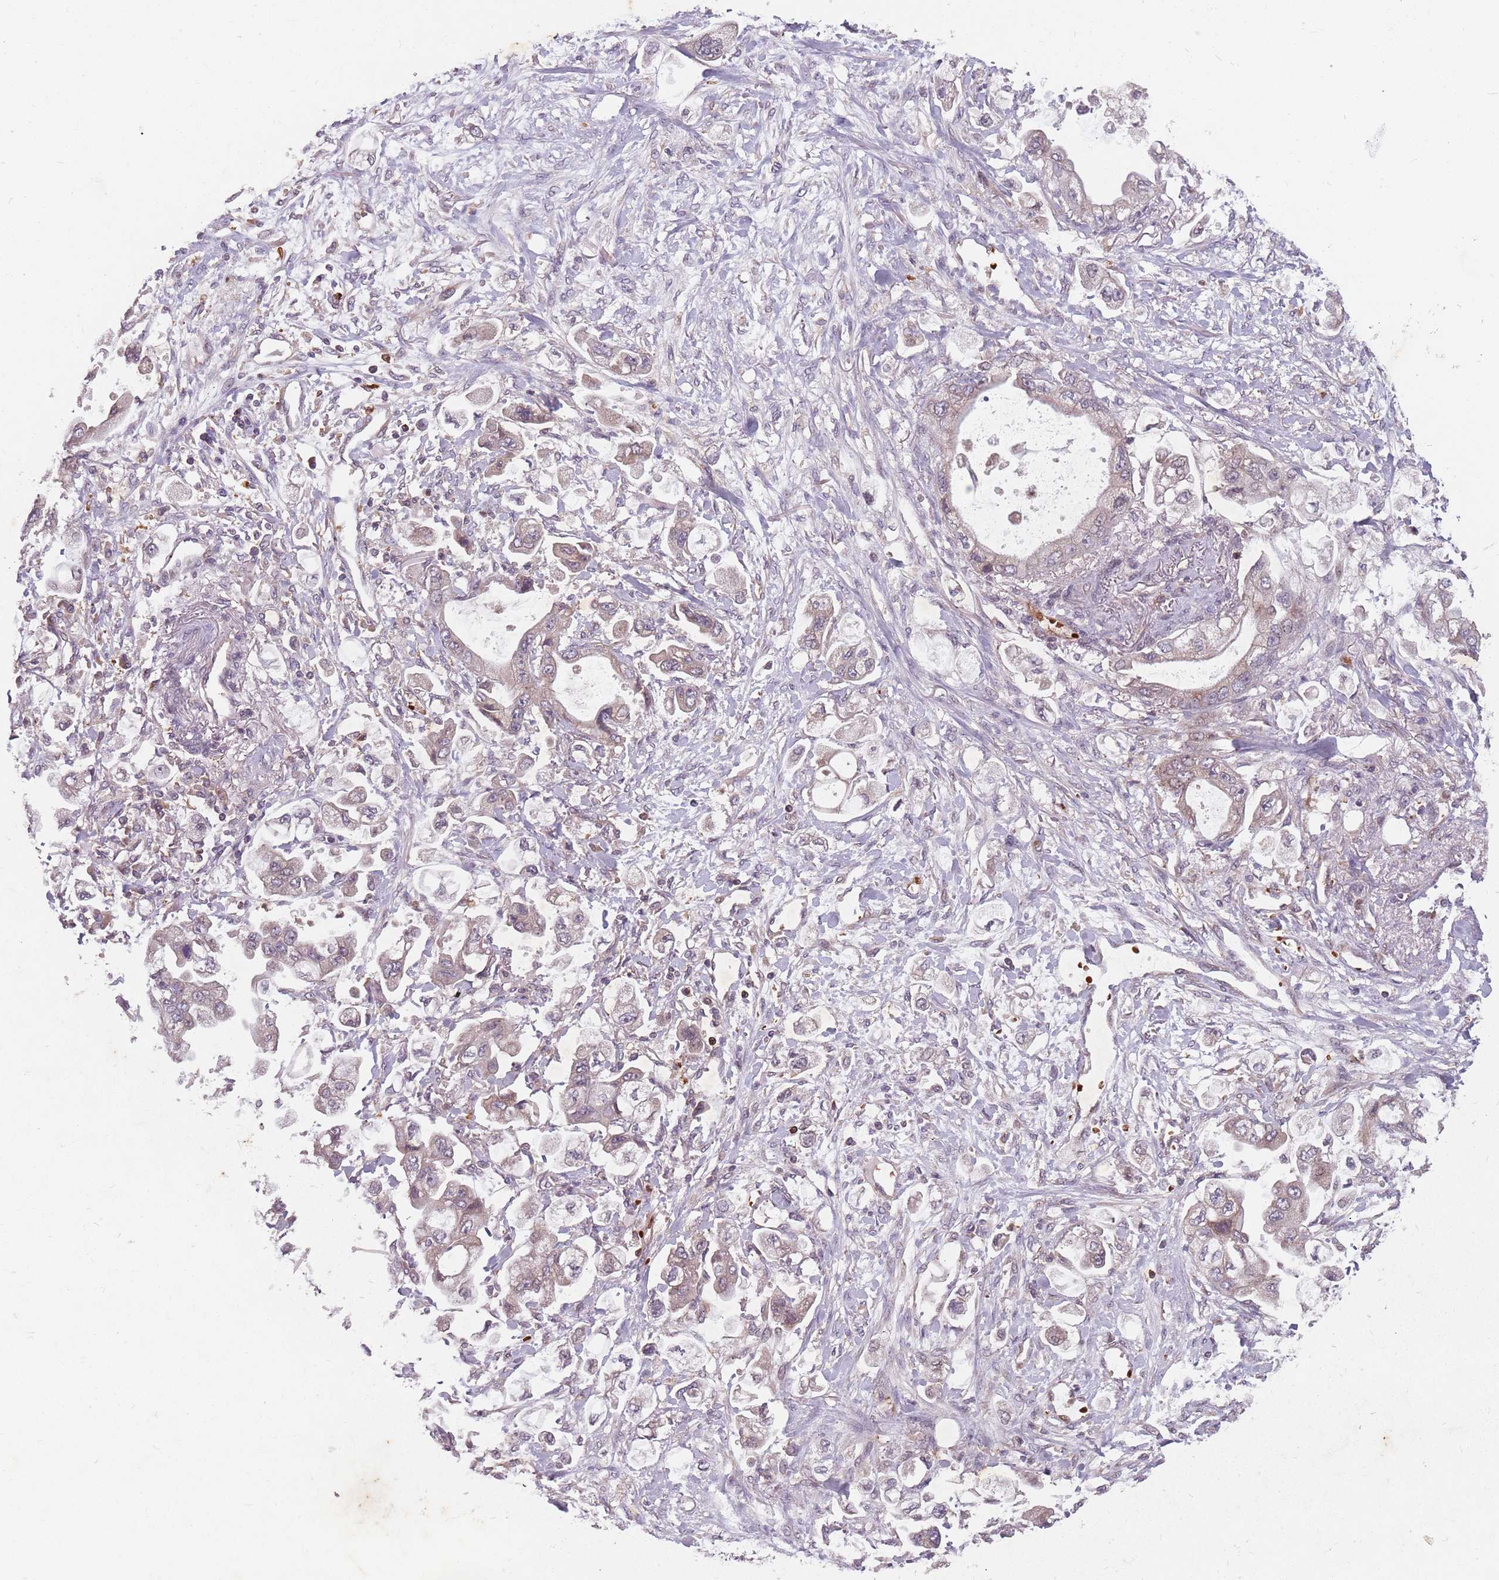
{"staining": {"intensity": "weak", "quantity": "<25%", "location": "cytoplasmic/membranous"}, "tissue": "stomach cancer", "cell_type": "Tumor cells", "image_type": "cancer", "snomed": [{"axis": "morphology", "description": "Adenocarcinoma, NOS"}, {"axis": "topography", "description": "Stomach"}], "caption": "Protein analysis of stomach cancer (adenocarcinoma) reveals no significant expression in tumor cells. Brightfield microscopy of immunohistochemistry (IHC) stained with DAB (brown) and hematoxylin (blue), captured at high magnification.", "gene": "GPR180", "patient": {"sex": "male", "age": 62}}